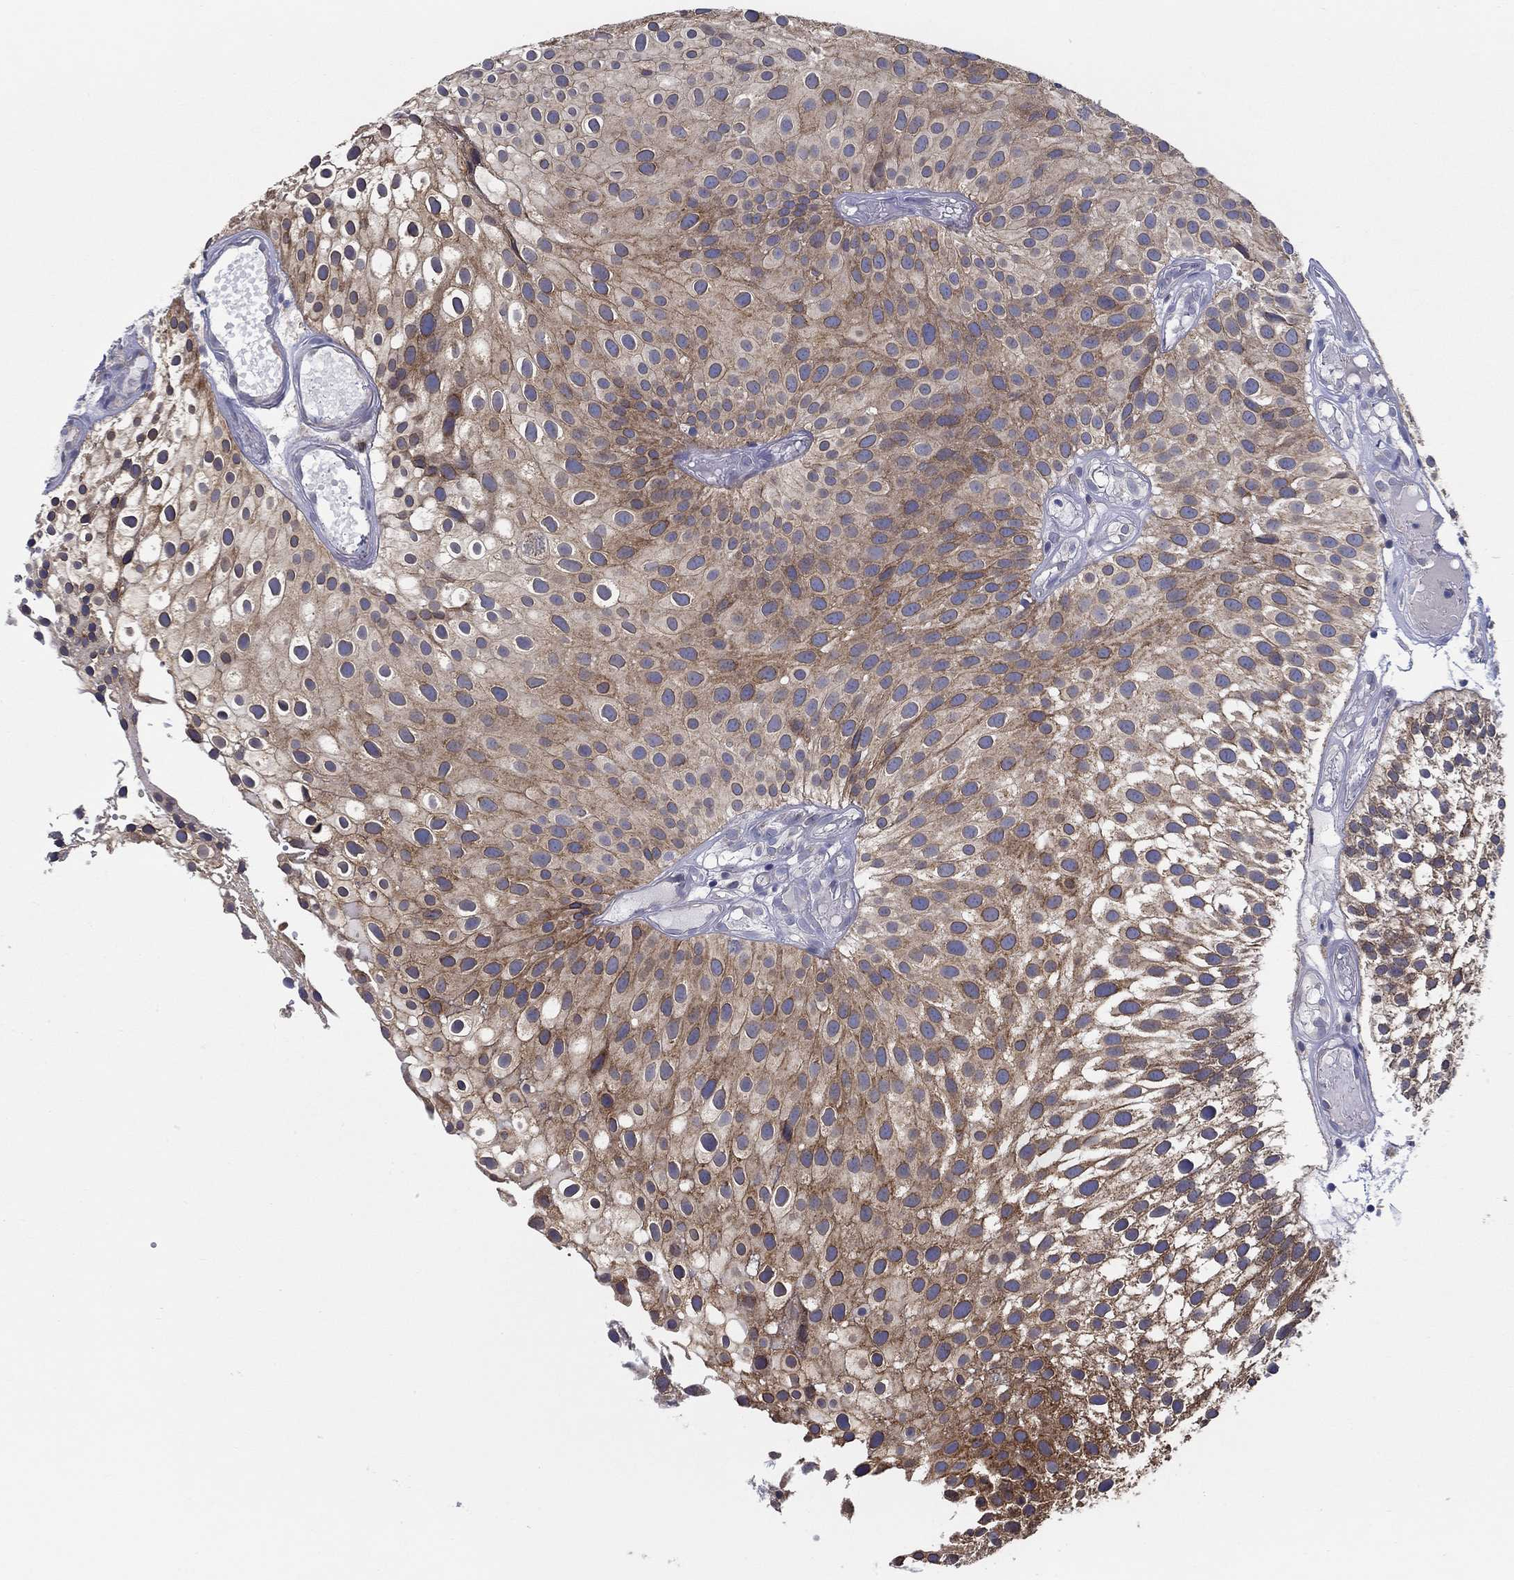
{"staining": {"intensity": "strong", "quantity": "25%-75%", "location": "cytoplasmic/membranous"}, "tissue": "urothelial cancer", "cell_type": "Tumor cells", "image_type": "cancer", "snomed": [{"axis": "morphology", "description": "Urothelial carcinoma, Low grade"}, {"axis": "topography", "description": "Urinary bladder"}], "caption": "Urothelial cancer was stained to show a protein in brown. There is high levels of strong cytoplasmic/membranous staining in about 25%-75% of tumor cells.", "gene": "ERMP1", "patient": {"sex": "male", "age": 79}}